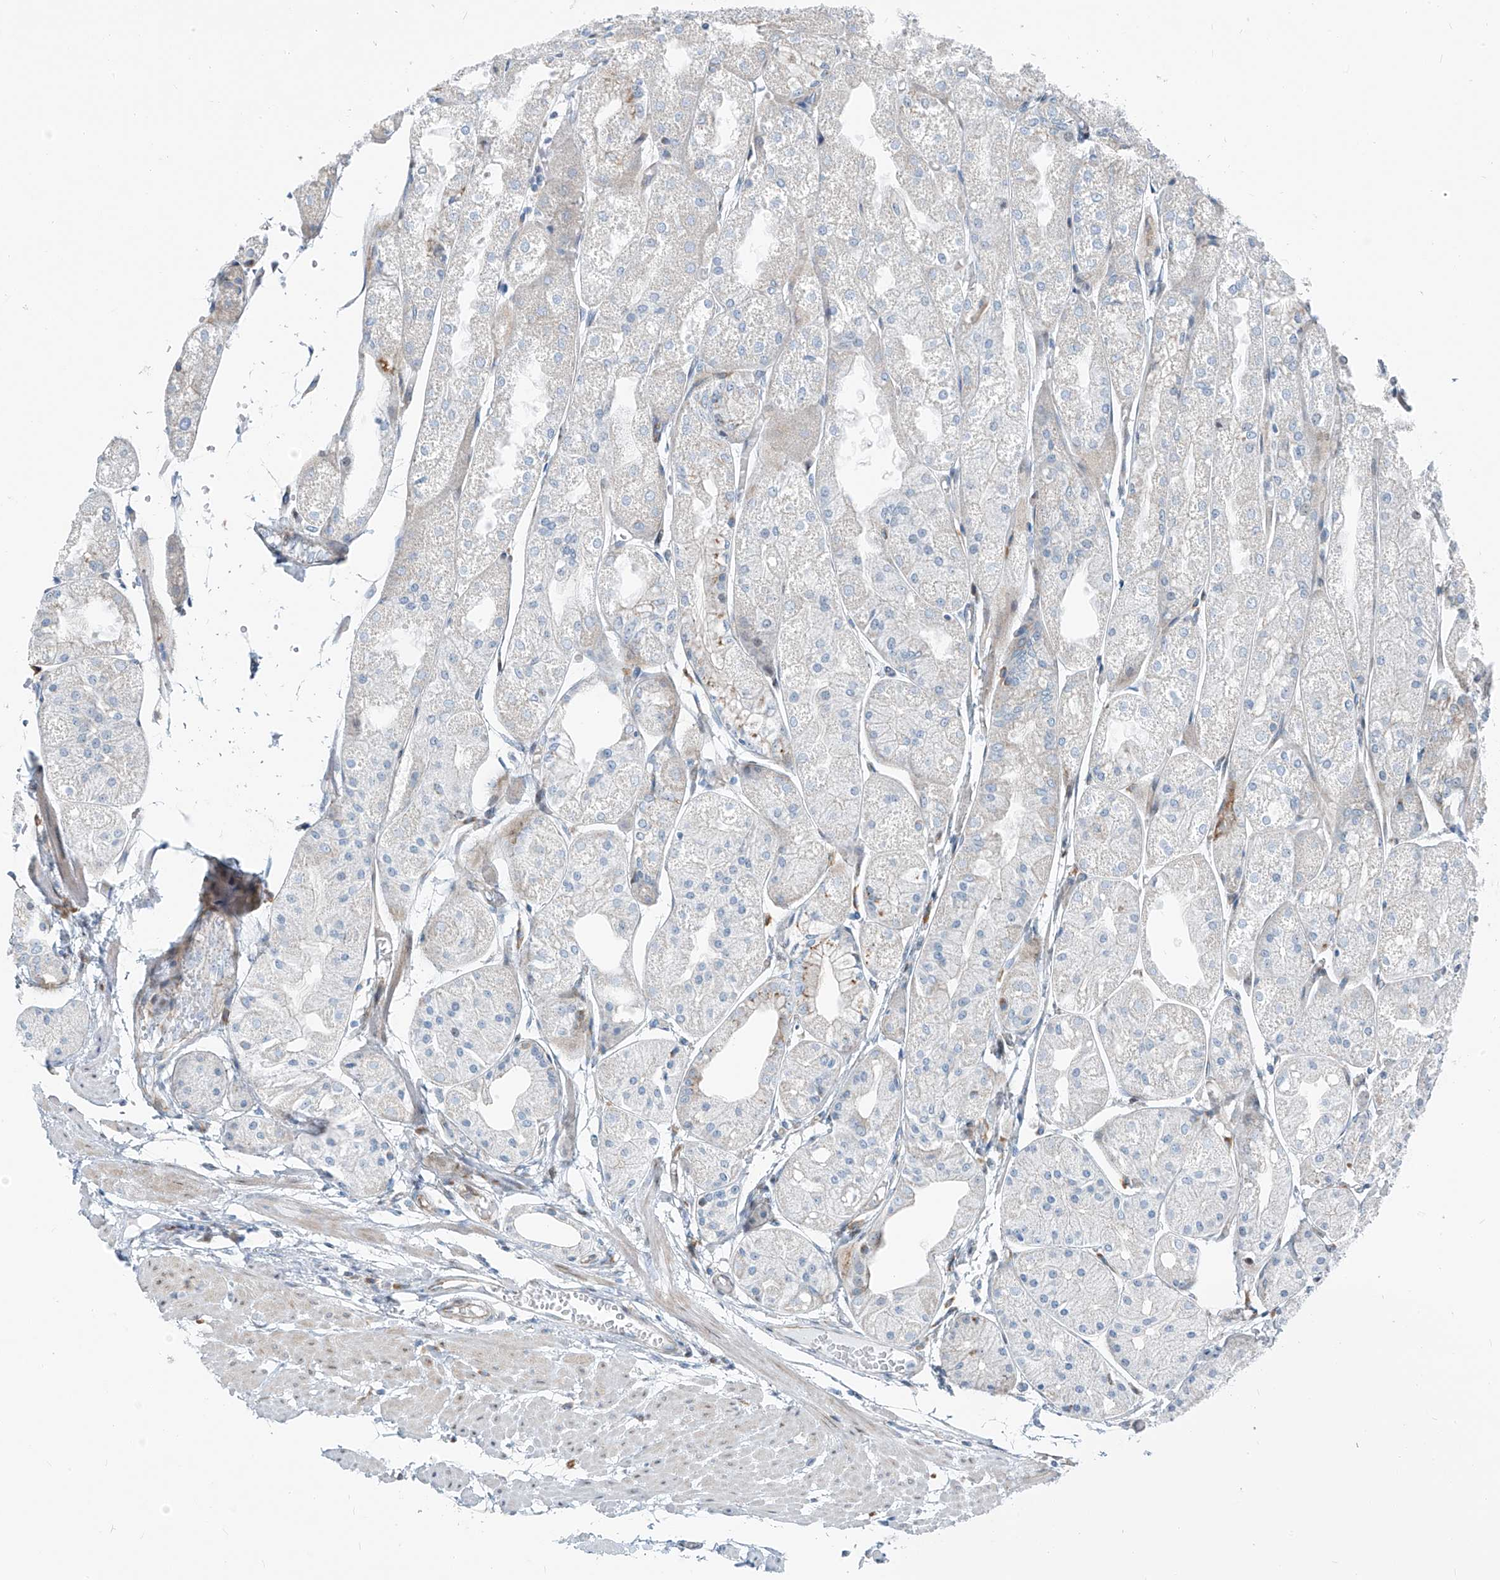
{"staining": {"intensity": "moderate", "quantity": "<25%", "location": "cytoplasmic/membranous"}, "tissue": "stomach", "cell_type": "Glandular cells", "image_type": "normal", "snomed": [{"axis": "morphology", "description": "Normal tissue, NOS"}, {"axis": "topography", "description": "Stomach, upper"}], "caption": "This image displays IHC staining of normal human stomach, with low moderate cytoplasmic/membranous positivity in about <25% of glandular cells.", "gene": "HIC2", "patient": {"sex": "male", "age": 72}}